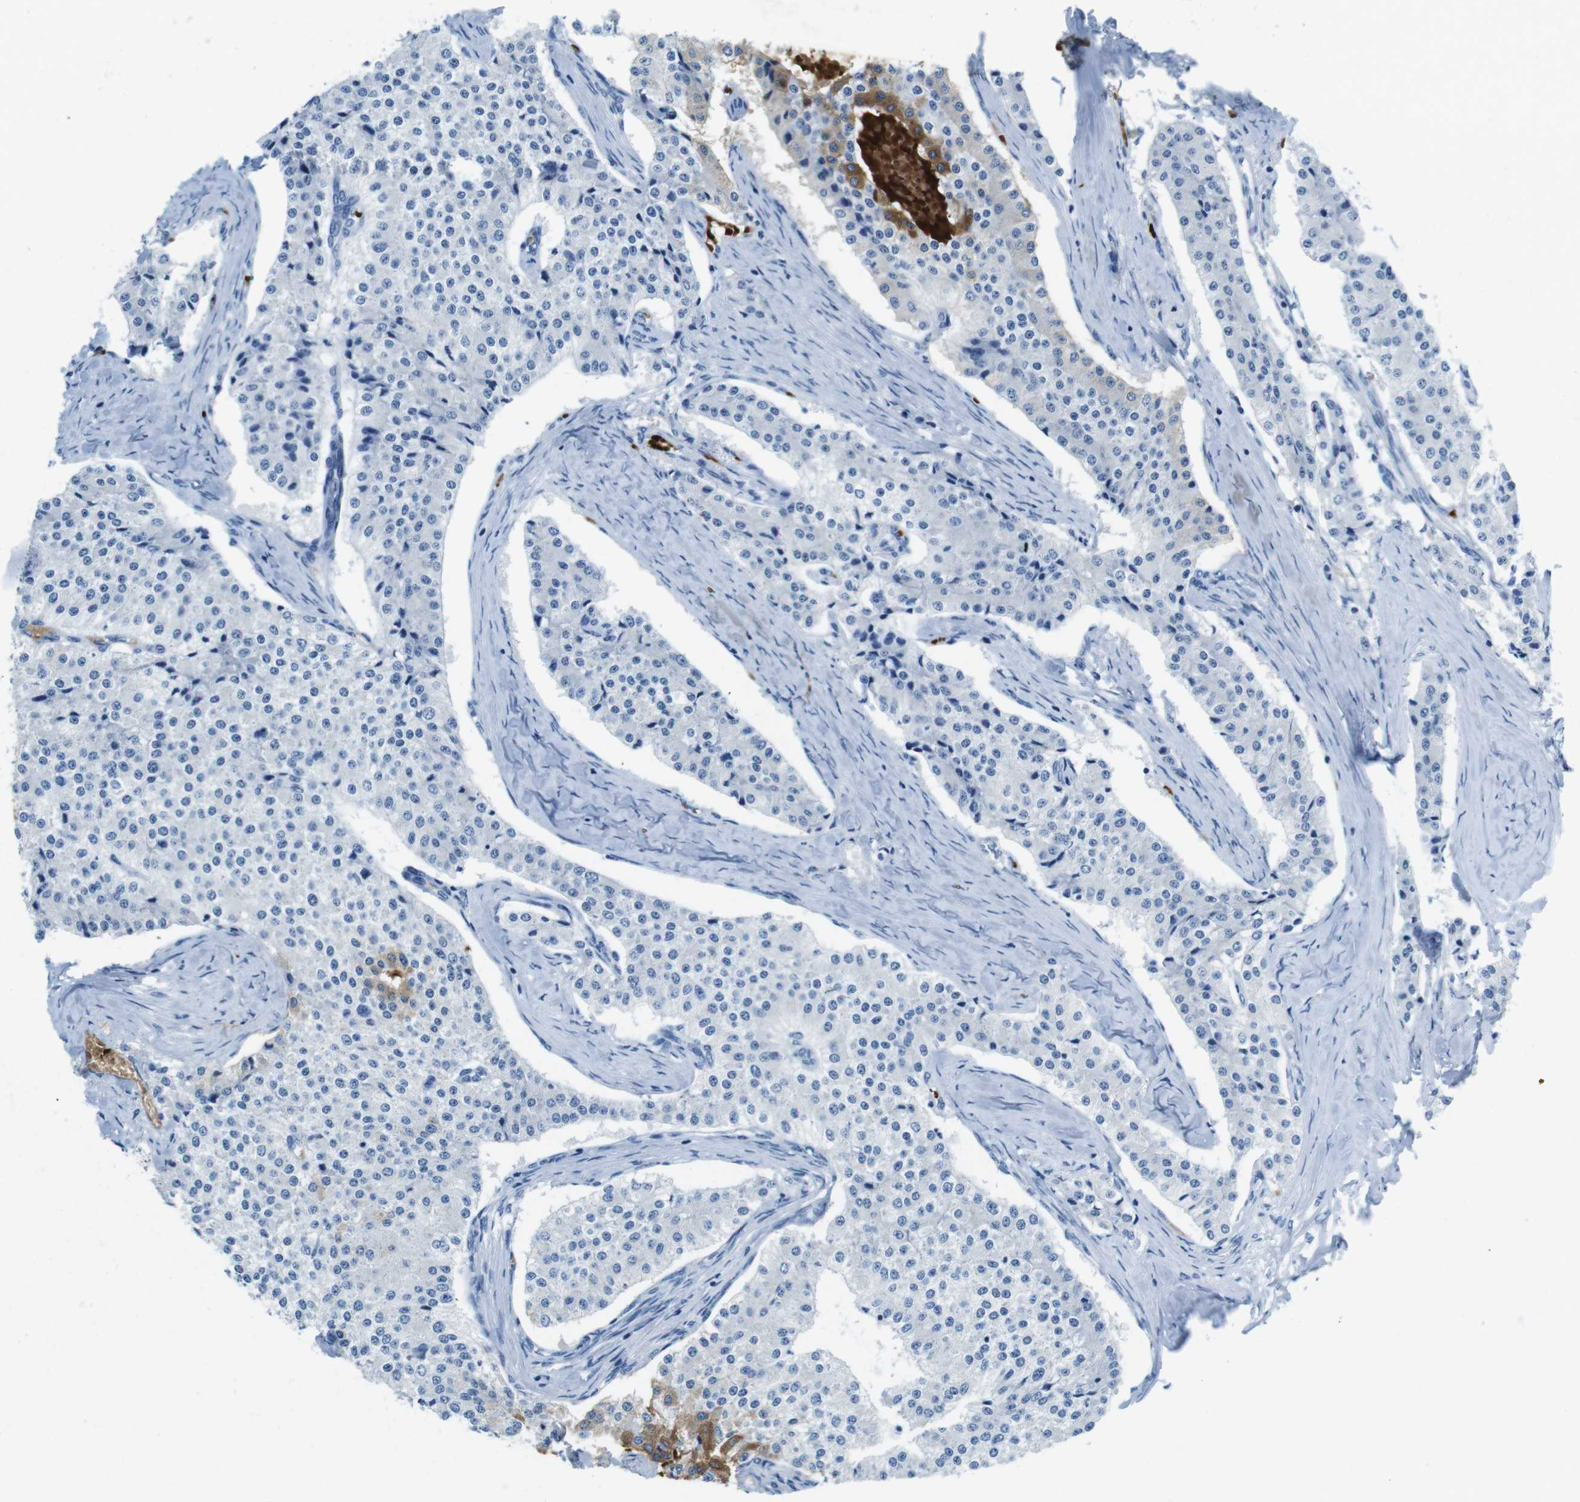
{"staining": {"intensity": "moderate", "quantity": "<25%", "location": "cytoplasmic/membranous"}, "tissue": "carcinoid", "cell_type": "Tumor cells", "image_type": "cancer", "snomed": [{"axis": "morphology", "description": "Carcinoid, malignant, NOS"}, {"axis": "topography", "description": "Colon"}], "caption": "Malignant carcinoid stained with a protein marker exhibits moderate staining in tumor cells.", "gene": "TFAP2C", "patient": {"sex": "female", "age": 52}}